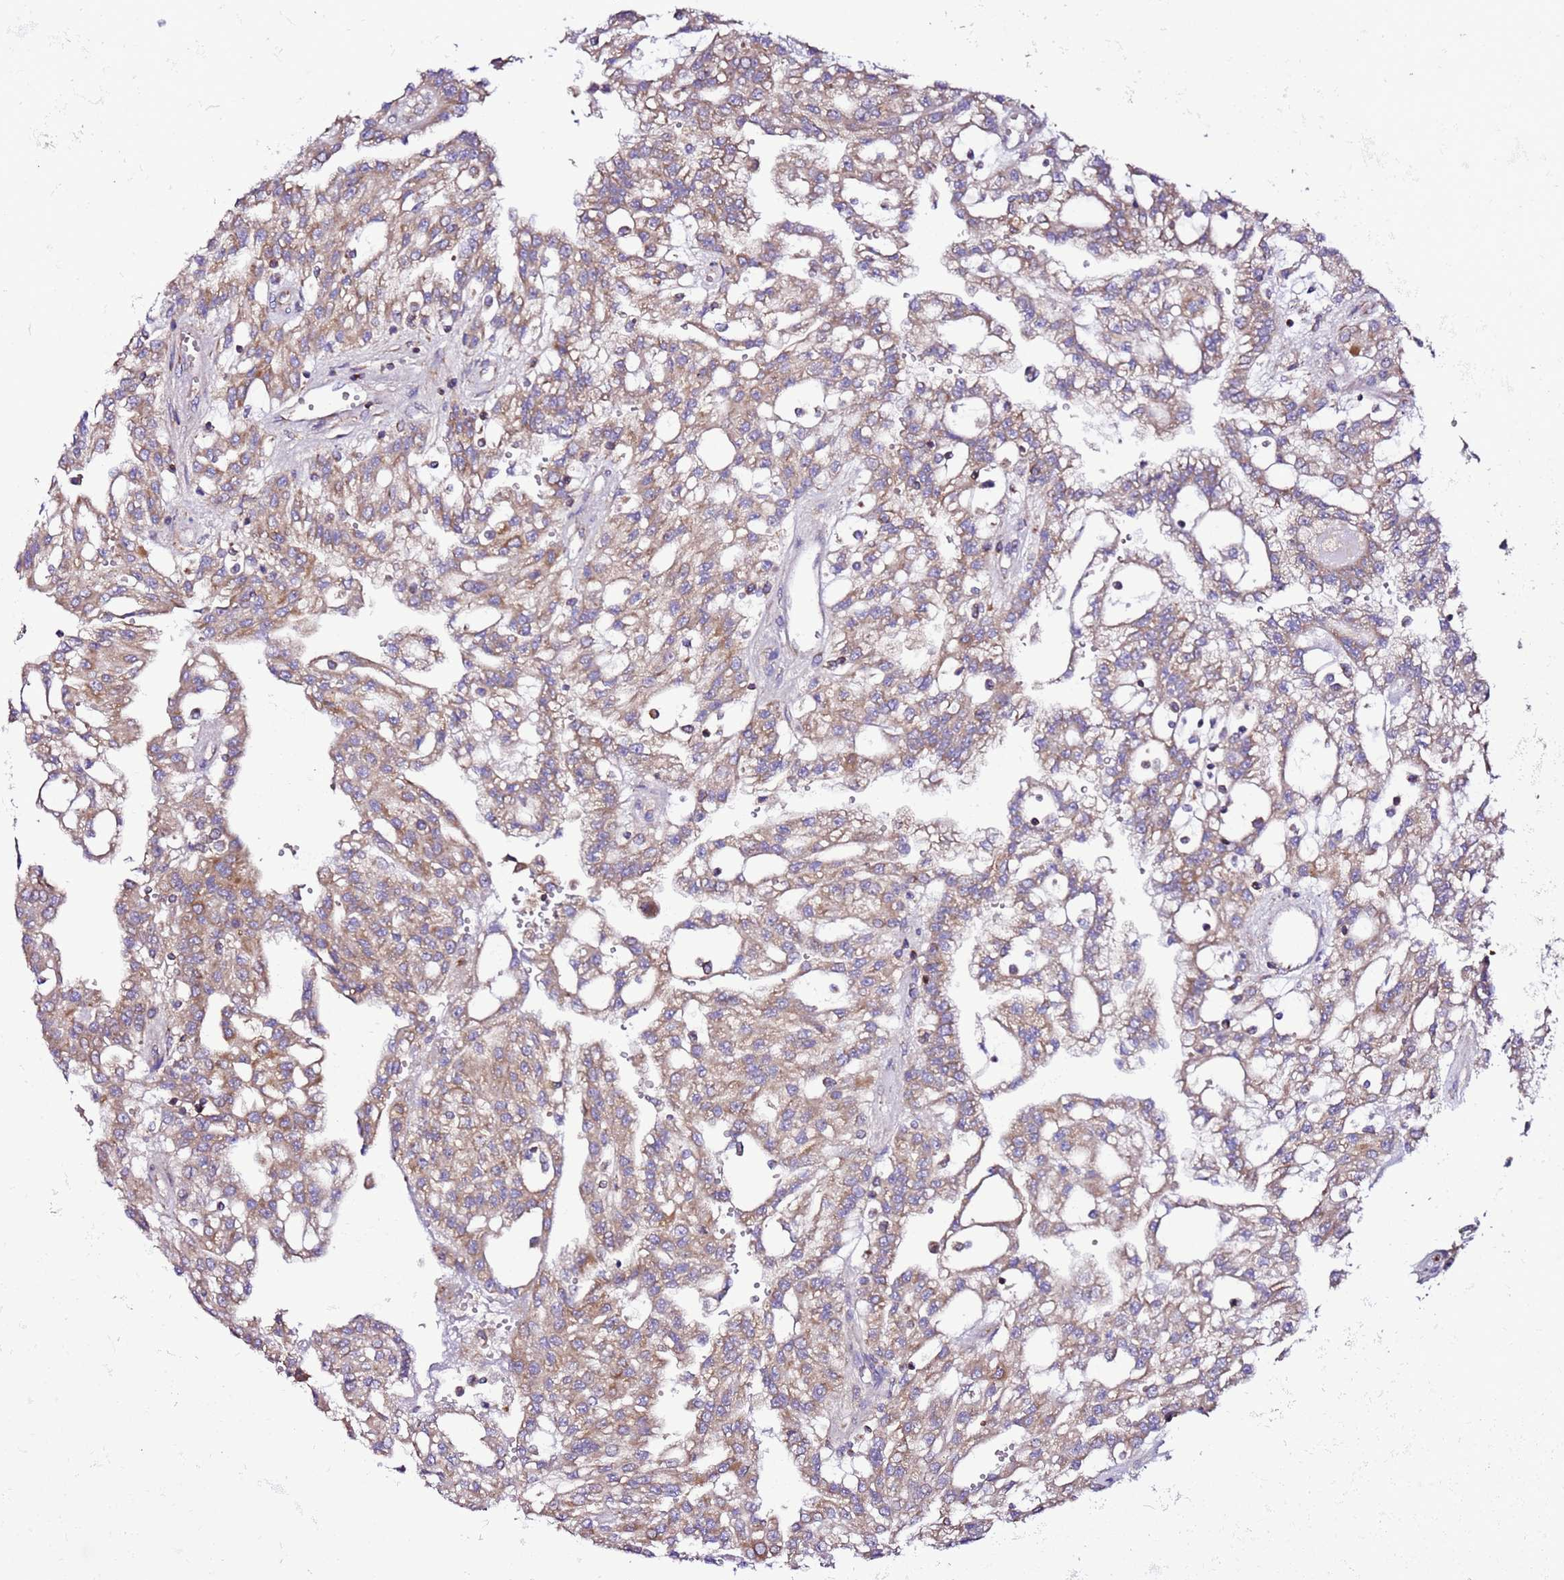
{"staining": {"intensity": "moderate", "quantity": ">75%", "location": "cytoplasmic/membranous"}, "tissue": "renal cancer", "cell_type": "Tumor cells", "image_type": "cancer", "snomed": [{"axis": "morphology", "description": "Adenocarcinoma, NOS"}, {"axis": "topography", "description": "Kidney"}], "caption": "IHC micrograph of renal cancer (adenocarcinoma) stained for a protein (brown), which demonstrates medium levels of moderate cytoplasmic/membranous expression in about >75% of tumor cells.", "gene": "C19orf12", "patient": {"sex": "male", "age": 63}}